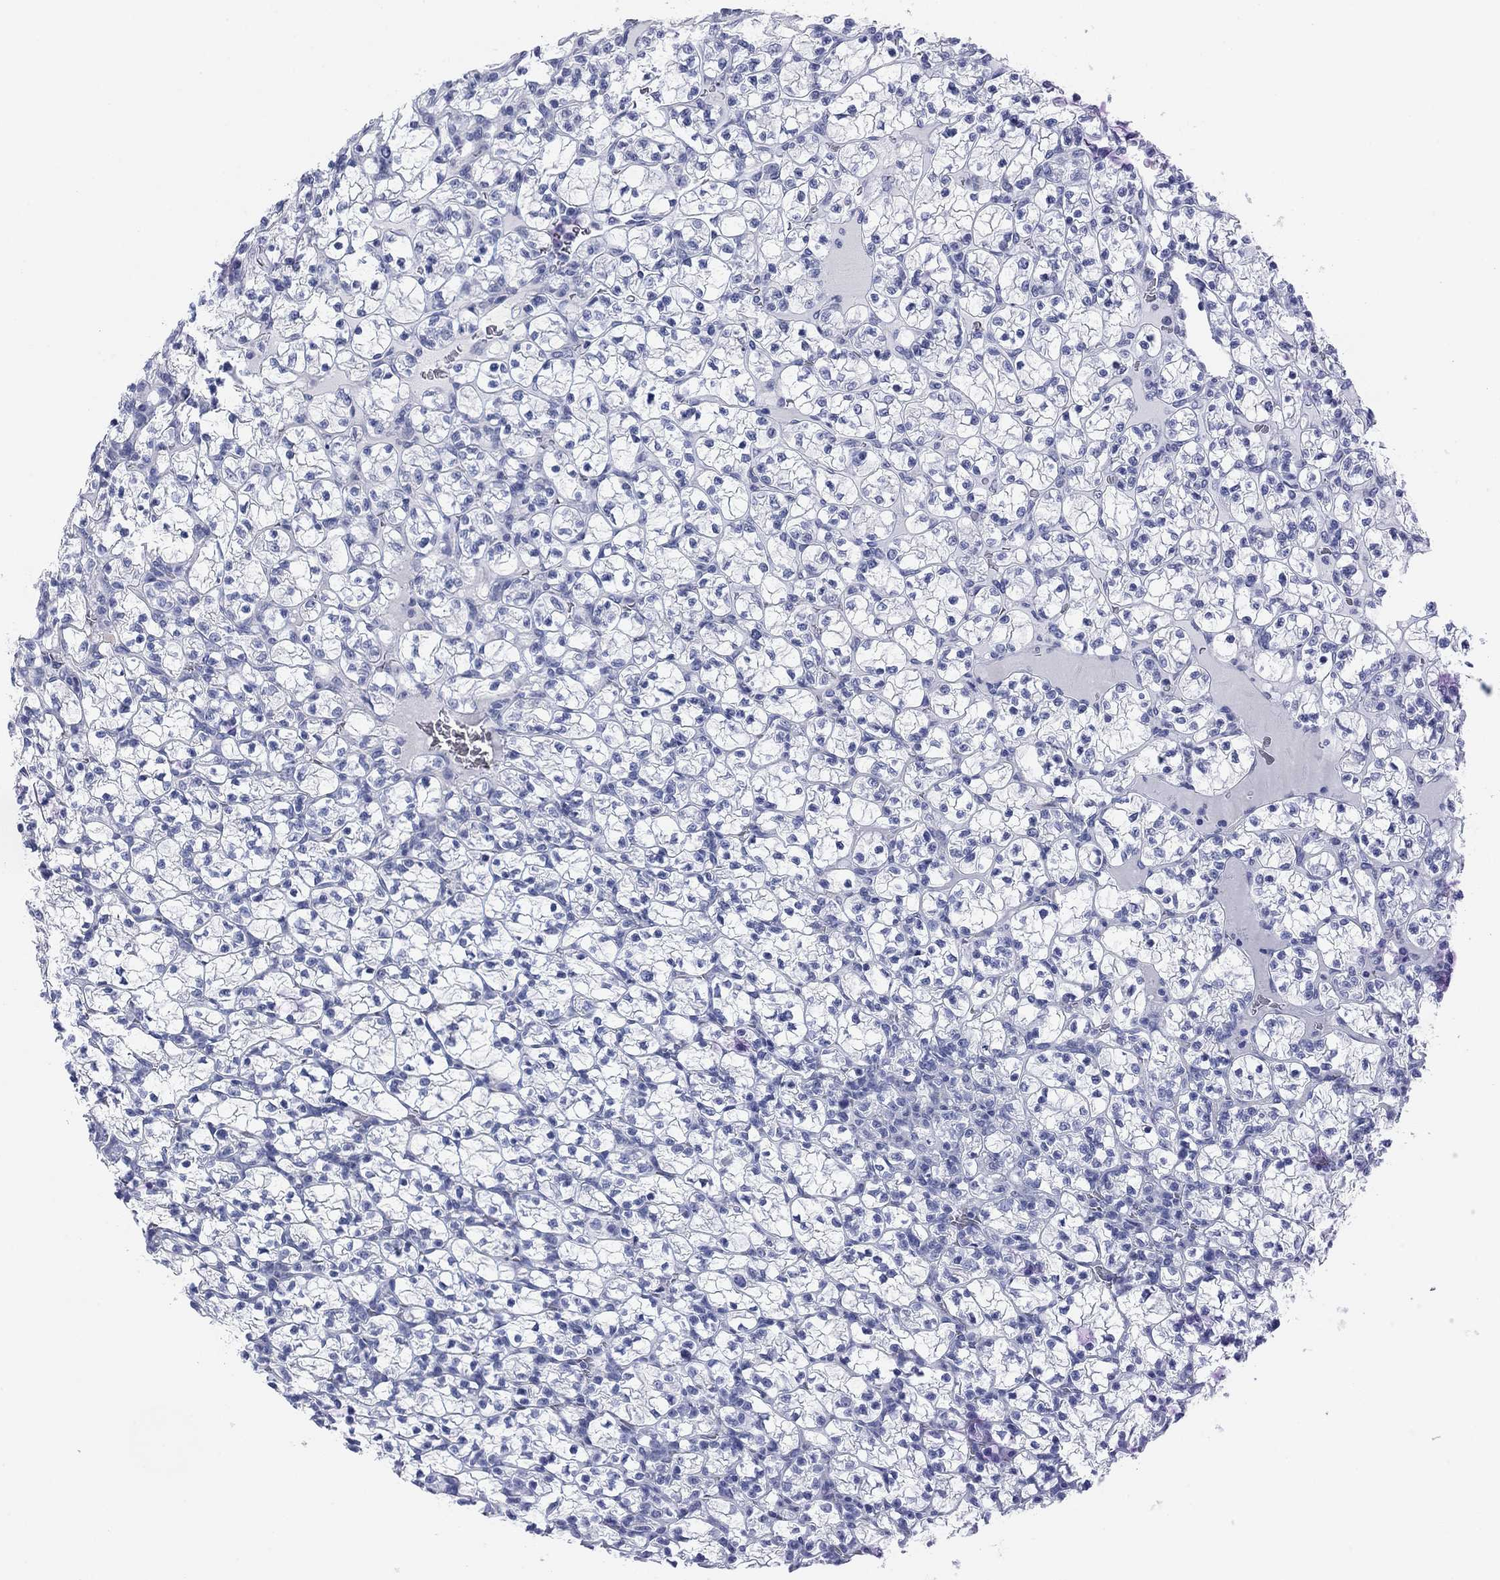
{"staining": {"intensity": "negative", "quantity": "none", "location": "none"}, "tissue": "renal cancer", "cell_type": "Tumor cells", "image_type": "cancer", "snomed": [{"axis": "morphology", "description": "Adenocarcinoma, NOS"}, {"axis": "topography", "description": "Kidney"}], "caption": "The photomicrograph displays no staining of tumor cells in adenocarcinoma (renal). (DAB (3,3'-diaminobenzidine) immunohistochemistry (IHC), high magnification).", "gene": "PRPH", "patient": {"sex": "female", "age": 89}}